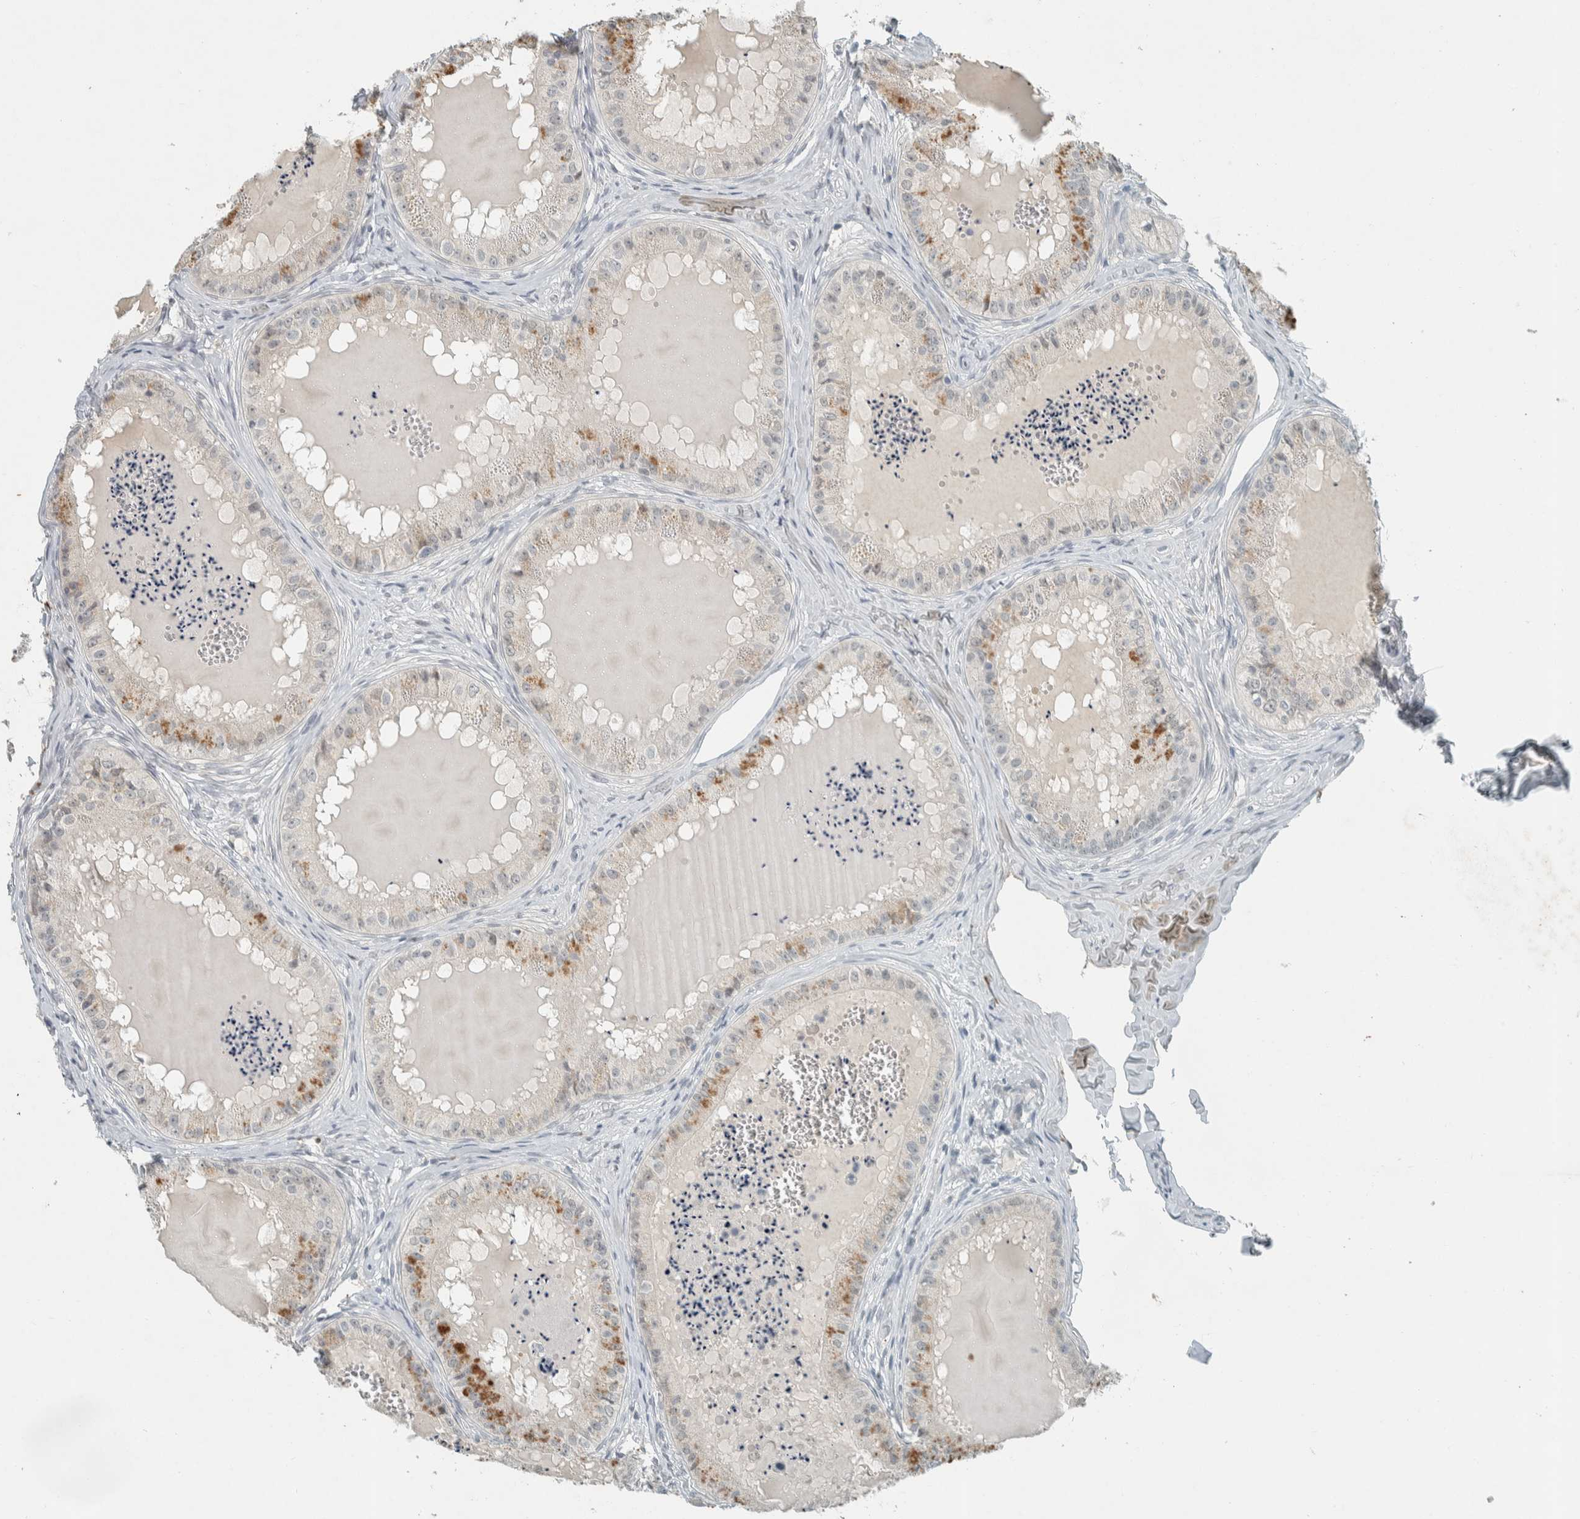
{"staining": {"intensity": "moderate", "quantity": "<25%", "location": "cytoplasmic/membranous"}, "tissue": "epididymis", "cell_type": "Glandular cells", "image_type": "normal", "snomed": [{"axis": "morphology", "description": "Normal tissue, NOS"}, {"axis": "topography", "description": "Epididymis"}], "caption": "Unremarkable epididymis exhibits moderate cytoplasmic/membranous expression in about <25% of glandular cells (IHC, brightfield microscopy, high magnification)..", "gene": "CERCAM", "patient": {"sex": "male", "age": 31}}